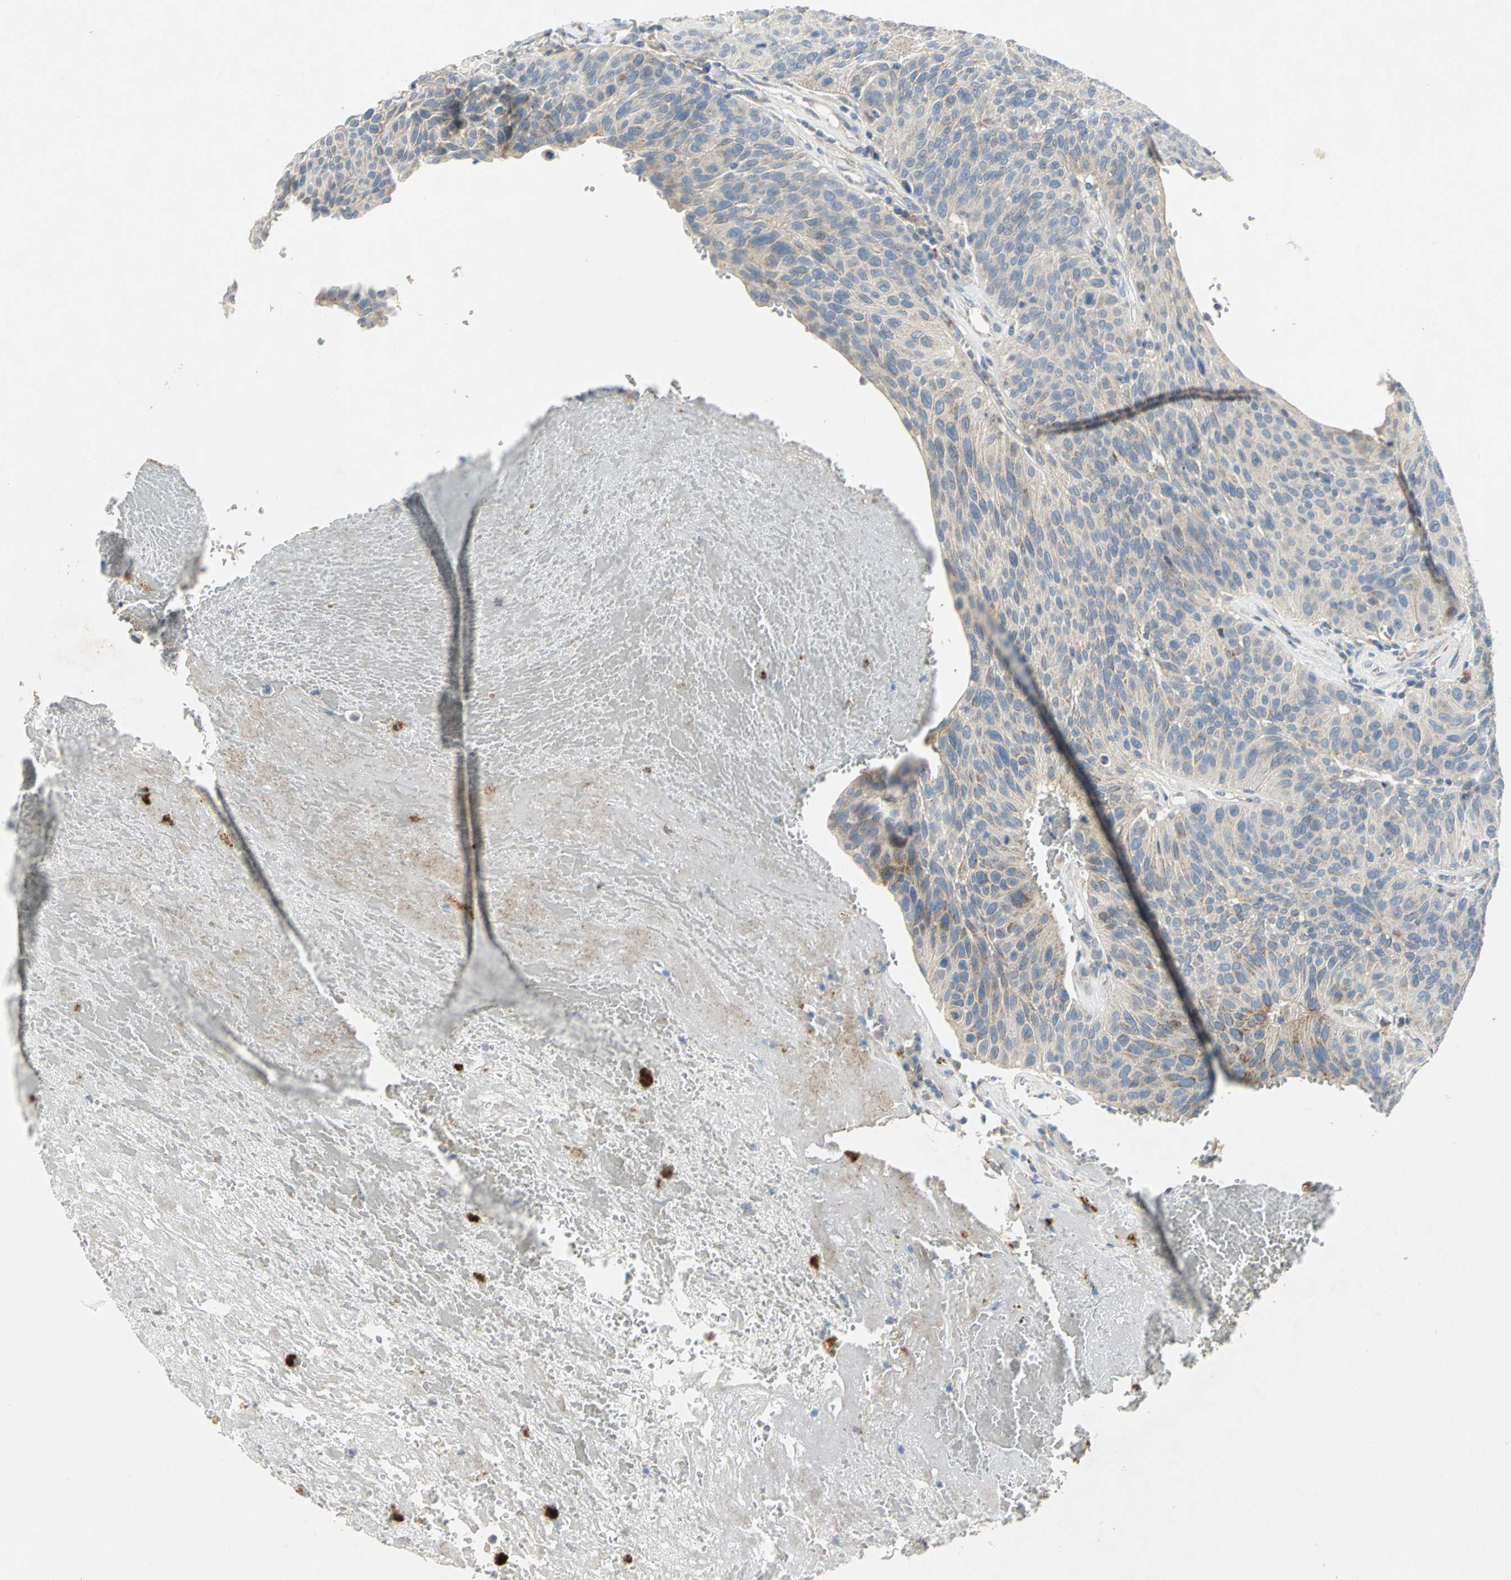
{"staining": {"intensity": "weak", "quantity": ">75%", "location": "cytoplasmic/membranous"}, "tissue": "urothelial cancer", "cell_type": "Tumor cells", "image_type": "cancer", "snomed": [{"axis": "morphology", "description": "Urothelial carcinoma, High grade"}, {"axis": "topography", "description": "Urinary bladder"}], "caption": "The immunohistochemical stain labels weak cytoplasmic/membranous positivity in tumor cells of urothelial cancer tissue.", "gene": "SPPL2B", "patient": {"sex": "male", "age": 66}}